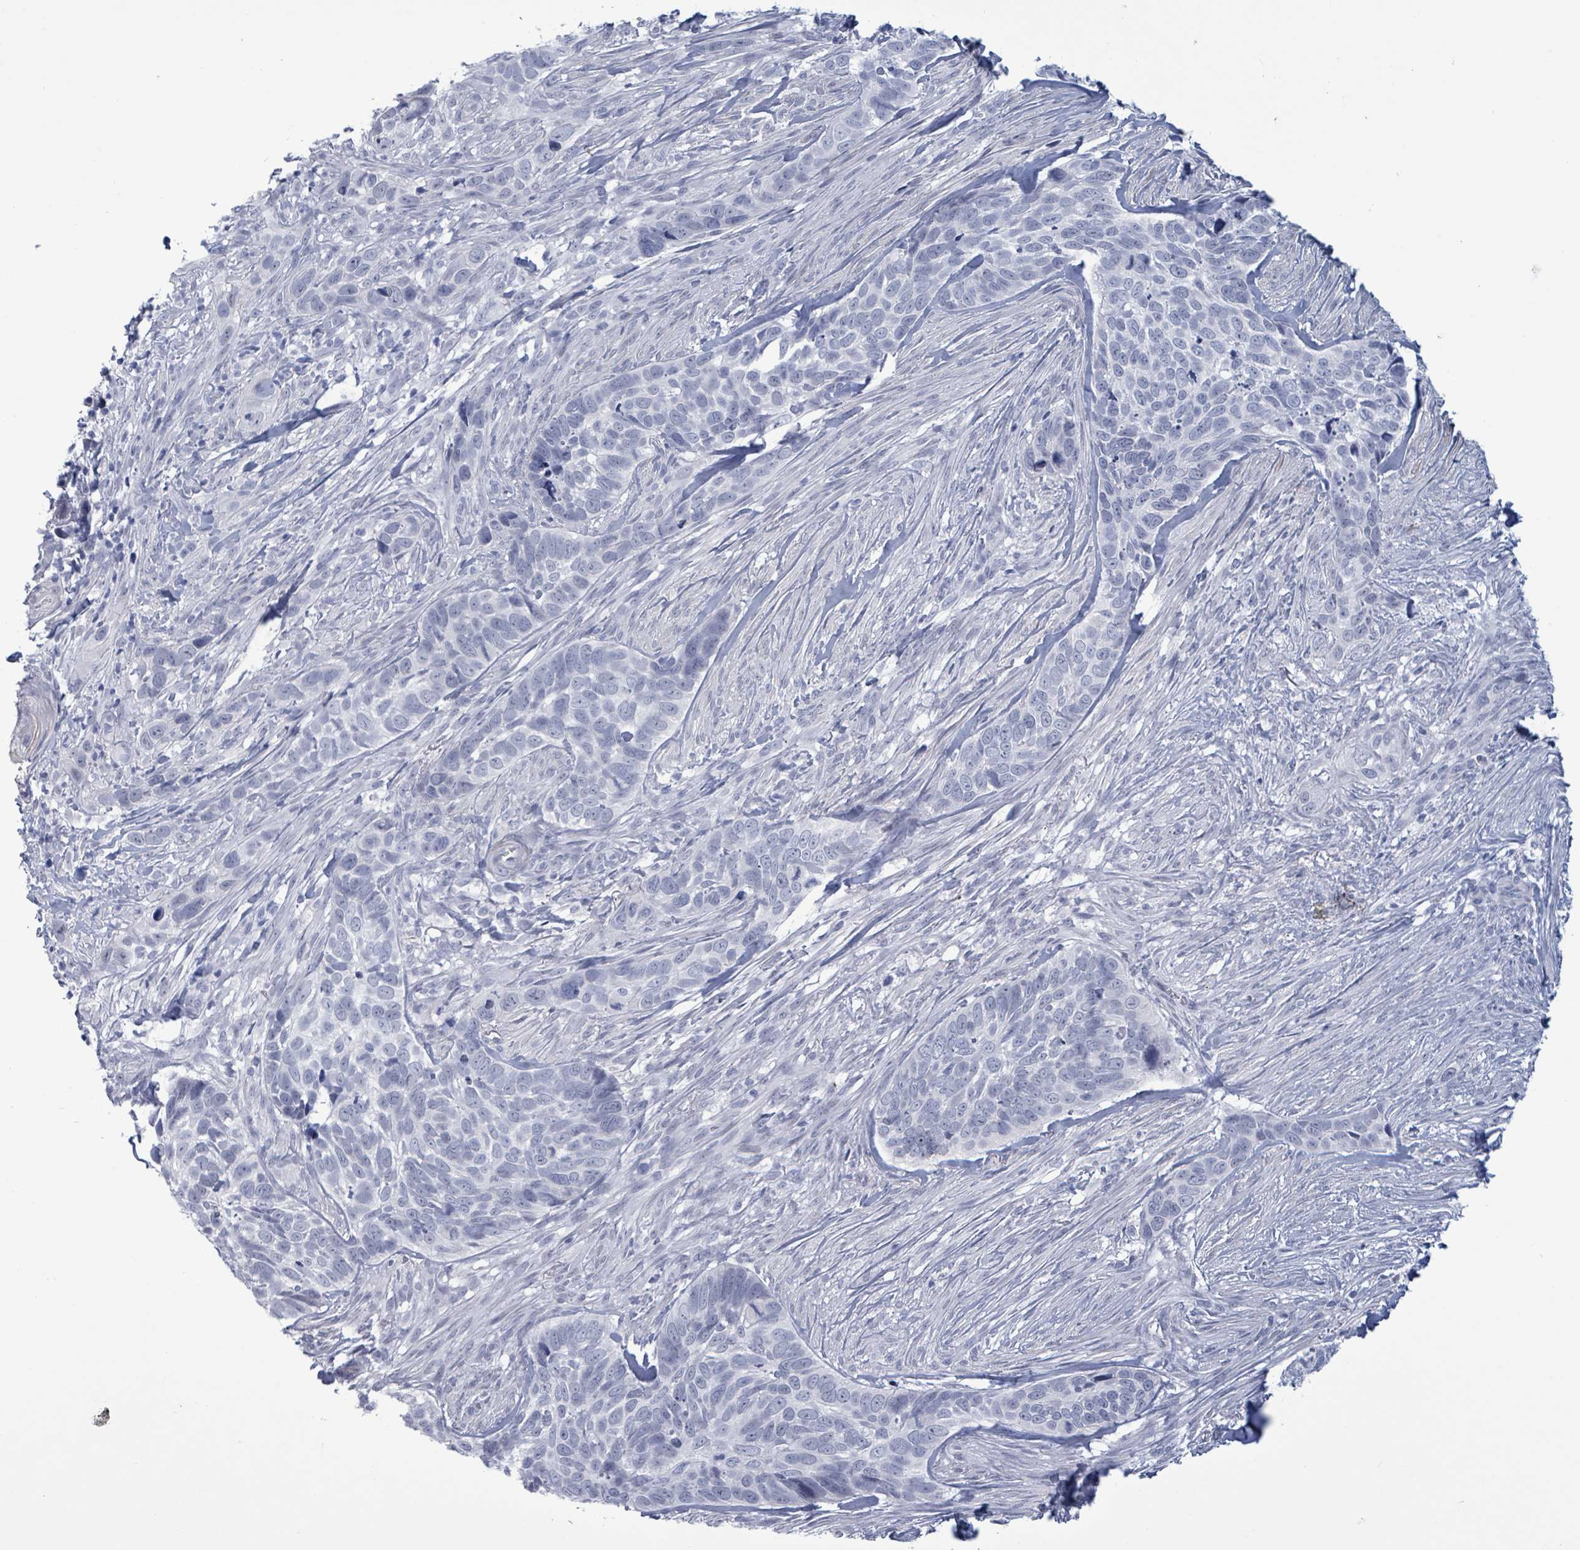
{"staining": {"intensity": "negative", "quantity": "none", "location": "none"}, "tissue": "skin cancer", "cell_type": "Tumor cells", "image_type": "cancer", "snomed": [{"axis": "morphology", "description": "Basal cell carcinoma"}, {"axis": "topography", "description": "Skin"}], "caption": "There is no significant staining in tumor cells of skin cancer.", "gene": "ZNF771", "patient": {"sex": "female", "age": 82}}